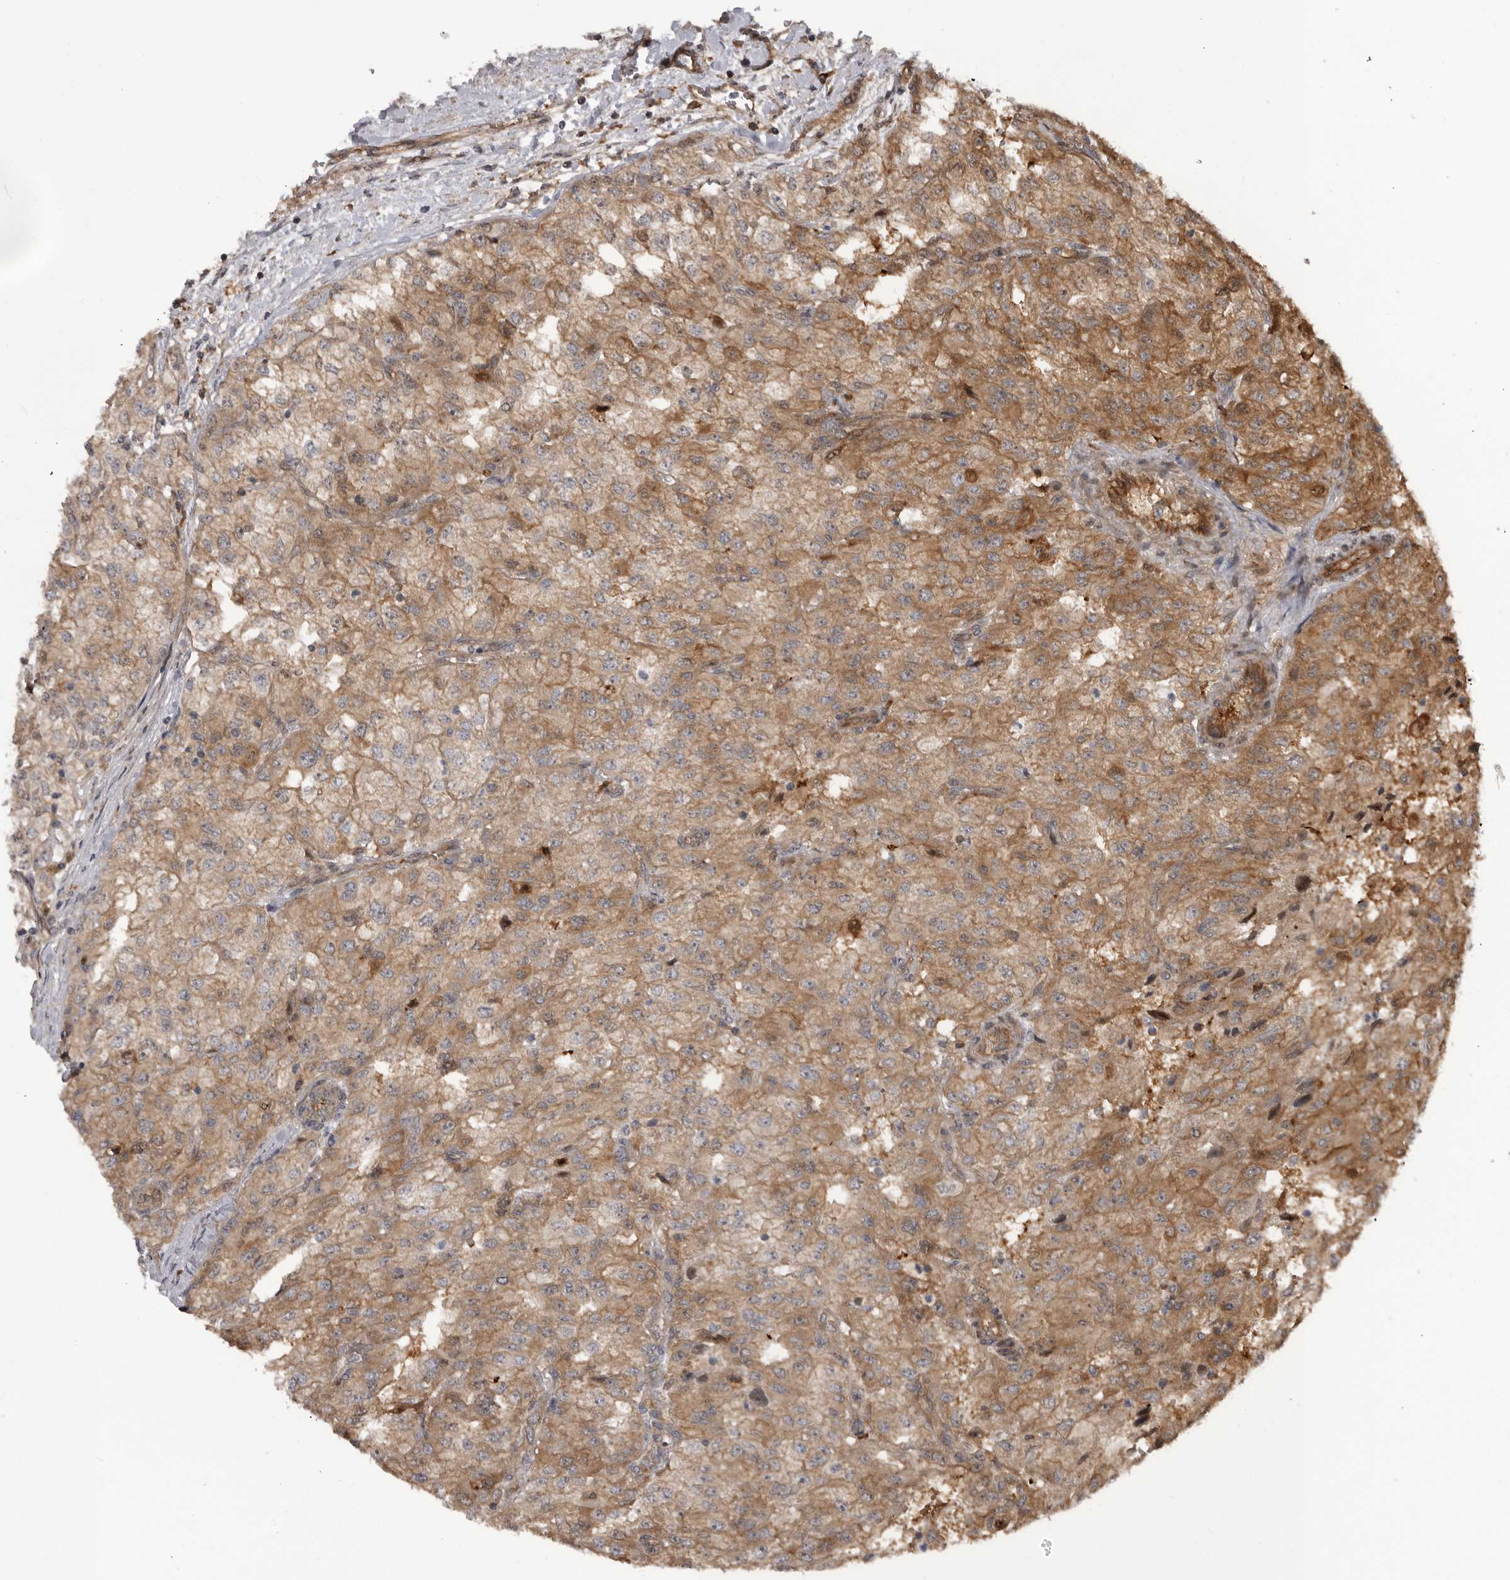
{"staining": {"intensity": "weak", "quantity": ">75%", "location": "cytoplasmic/membranous"}, "tissue": "renal cancer", "cell_type": "Tumor cells", "image_type": "cancer", "snomed": [{"axis": "morphology", "description": "Adenocarcinoma, NOS"}, {"axis": "topography", "description": "Kidney"}], "caption": "Weak cytoplasmic/membranous protein positivity is seen in about >75% of tumor cells in adenocarcinoma (renal). The protein of interest is shown in brown color, while the nuclei are stained blue.", "gene": "RAB3GAP2", "patient": {"sex": "female", "age": 54}}